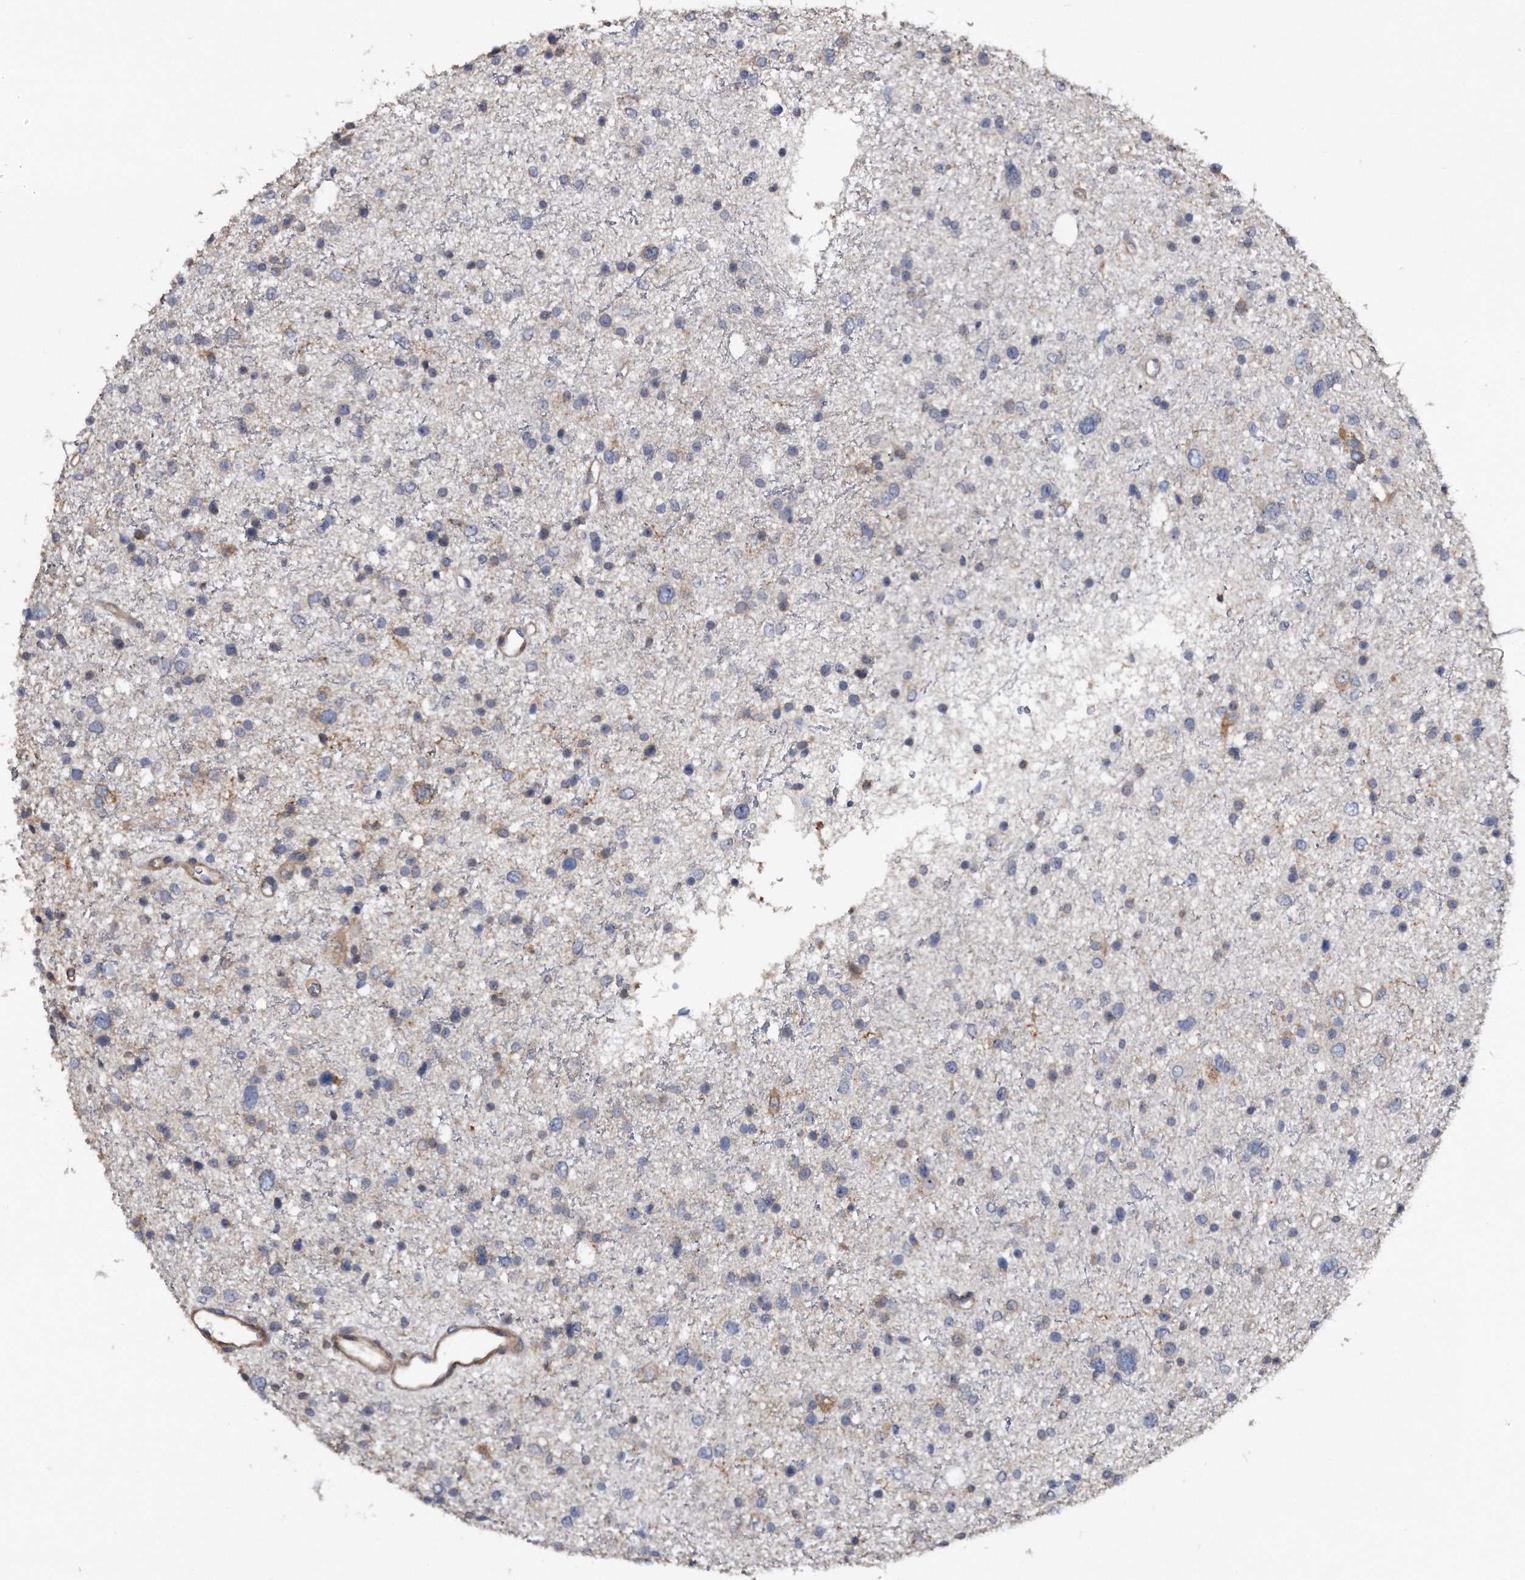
{"staining": {"intensity": "weak", "quantity": "<25%", "location": "cytoplasmic/membranous"}, "tissue": "glioma", "cell_type": "Tumor cells", "image_type": "cancer", "snomed": [{"axis": "morphology", "description": "Glioma, malignant, Low grade"}, {"axis": "topography", "description": "Brain"}], "caption": "Tumor cells are negative for protein expression in human malignant low-grade glioma. (Stains: DAB (3,3'-diaminobenzidine) immunohistochemistry (IHC) with hematoxylin counter stain, Microscopy: brightfield microscopy at high magnification).", "gene": "KCND3", "patient": {"sex": "female", "age": 37}}